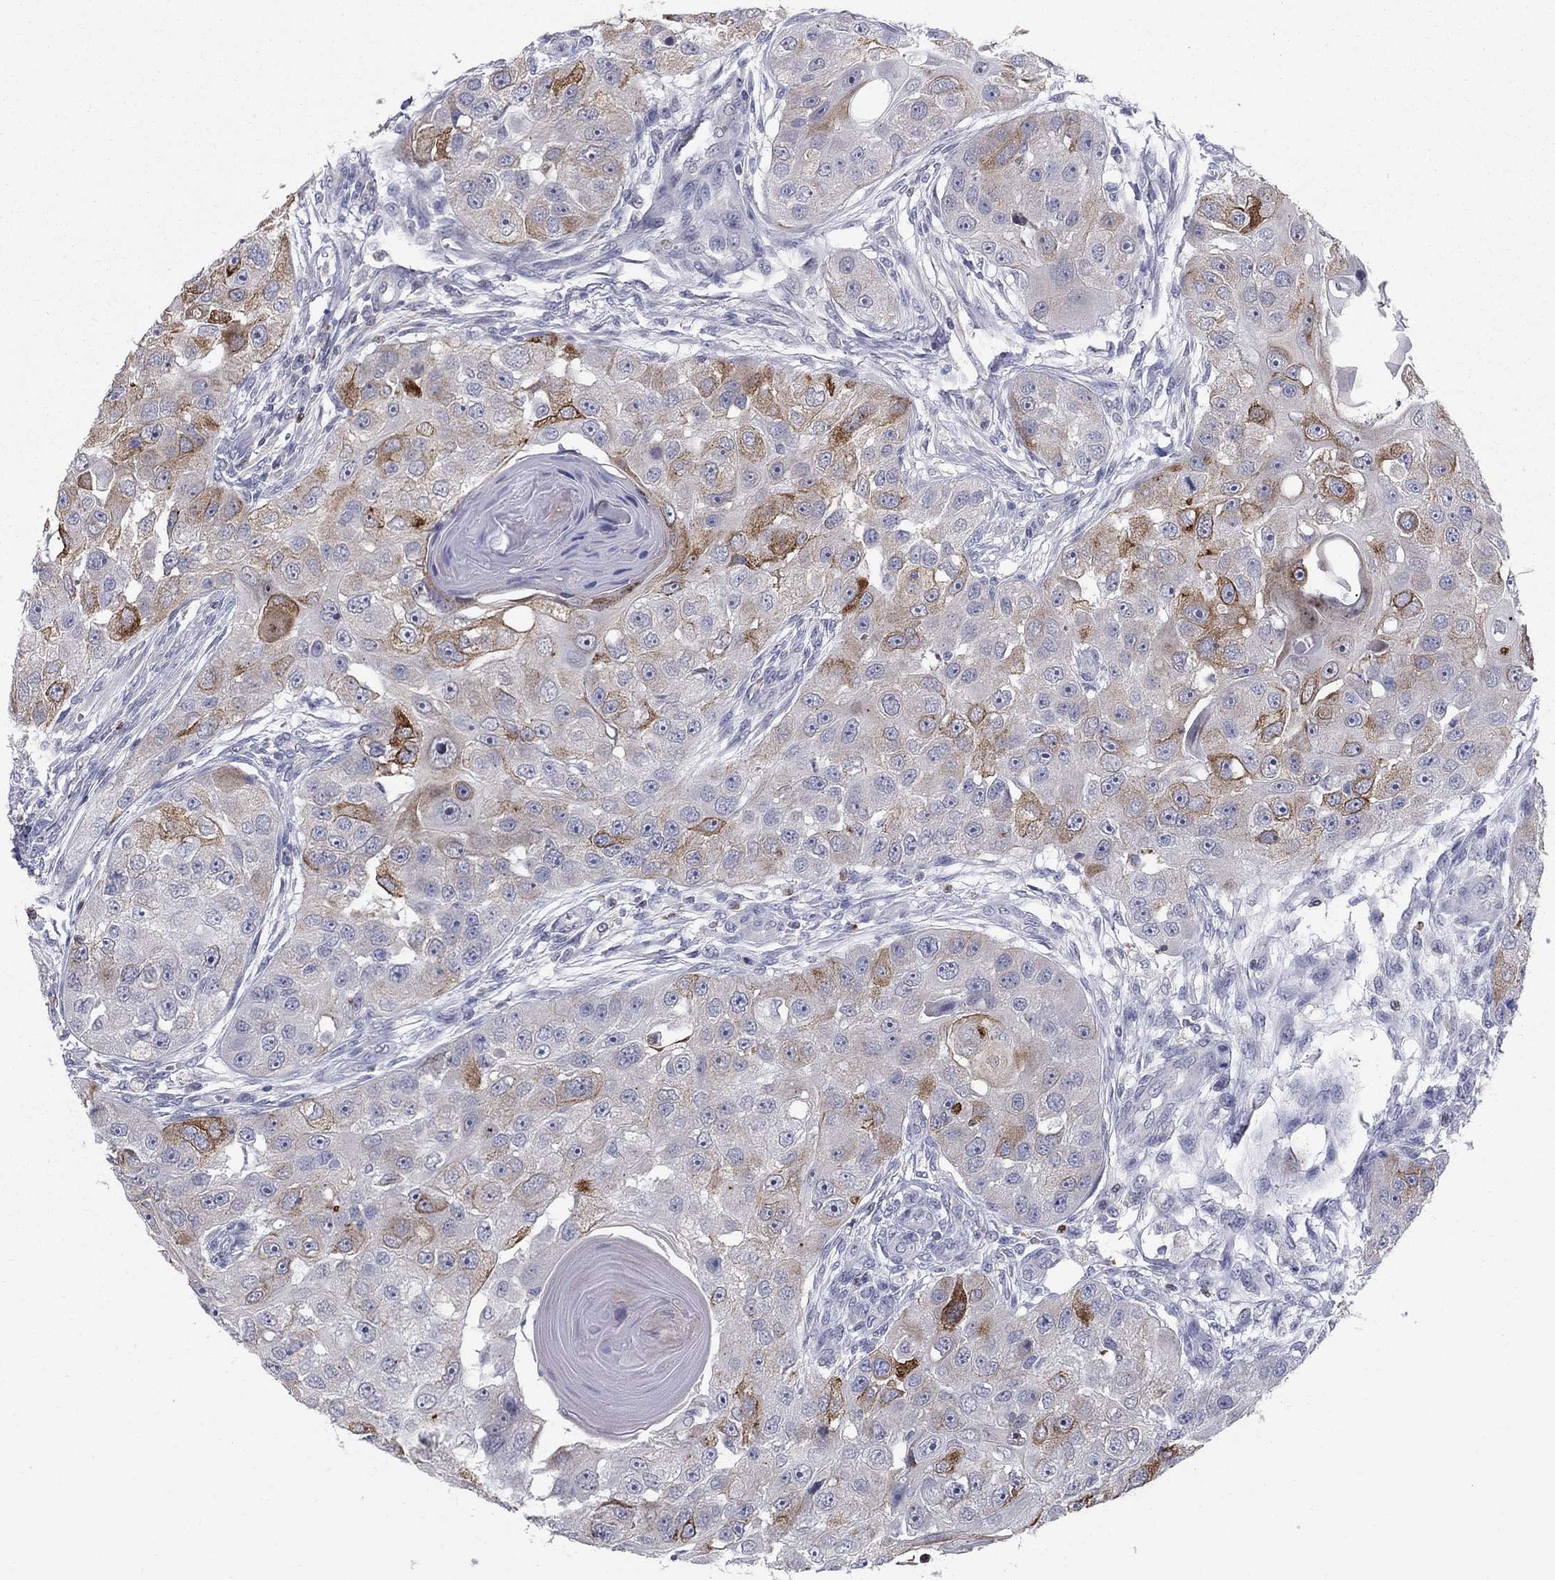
{"staining": {"intensity": "strong", "quantity": "25%-75%", "location": "cytoplasmic/membranous"}, "tissue": "head and neck cancer", "cell_type": "Tumor cells", "image_type": "cancer", "snomed": [{"axis": "morphology", "description": "Squamous cell carcinoma, NOS"}, {"axis": "topography", "description": "Head-Neck"}], "caption": "Protein expression by immunohistochemistry shows strong cytoplasmic/membranous expression in approximately 25%-75% of tumor cells in head and neck cancer (squamous cell carcinoma). Immunohistochemistry (ihc) stains the protein of interest in brown and the nuclei are stained blue.", "gene": "NTRK2", "patient": {"sex": "male", "age": 51}}